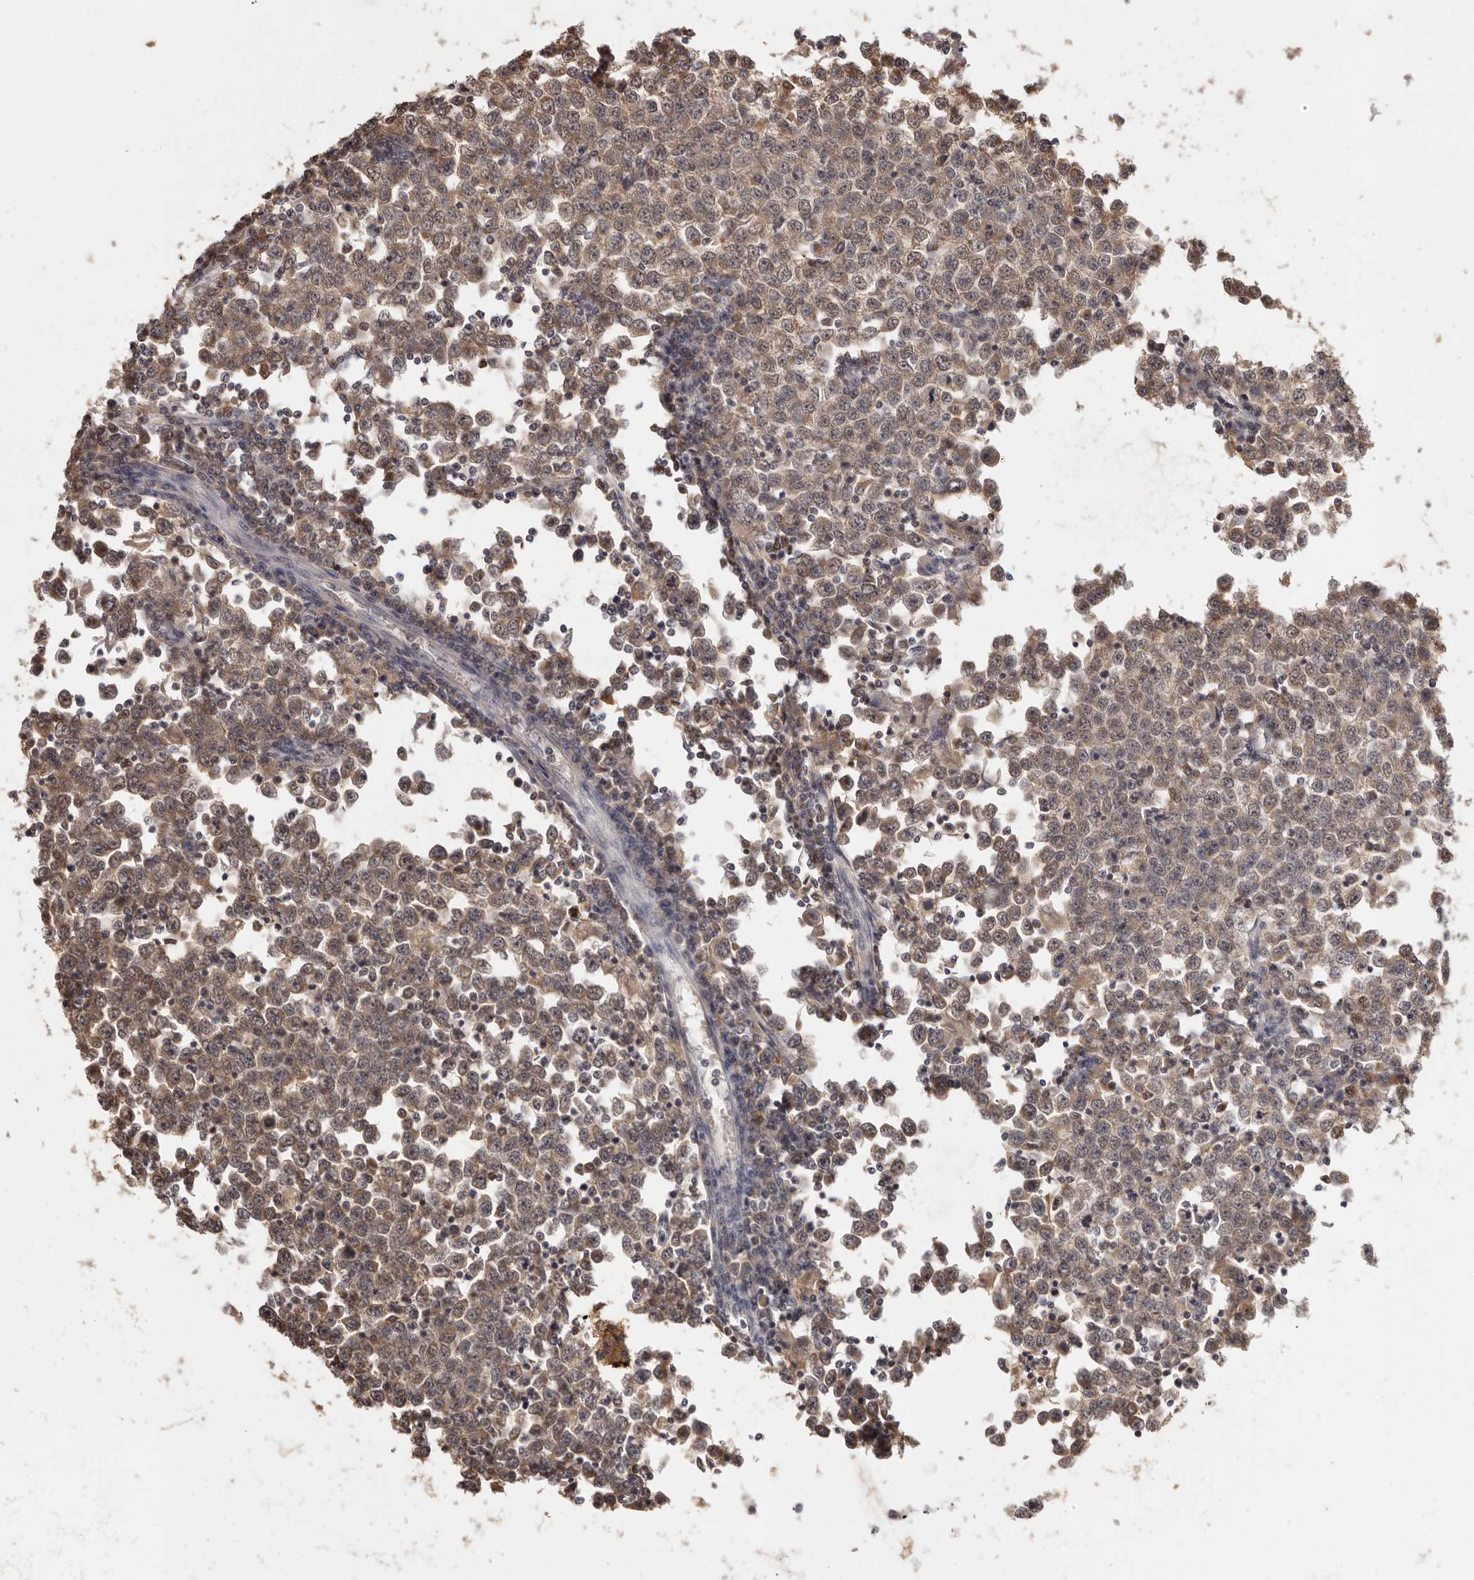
{"staining": {"intensity": "moderate", "quantity": ">75%", "location": "cytoplasmic/membranous"}, "tissue": "testis cancer", "cell_type": "Tumor cells", "image_type": "cancer", "snomed": [{"axis": "morphology", "description": "Seminoma, NOS"}, {"axis": "topography", "description": "Testis"}], "caption": "The immunohistochemical stain shows moderate cytoplasmic/membranous staining in tumor cells of testis cancer tissue.", "gene": "TSPAN13", "patient": {"sex": "male", "age": 65}}